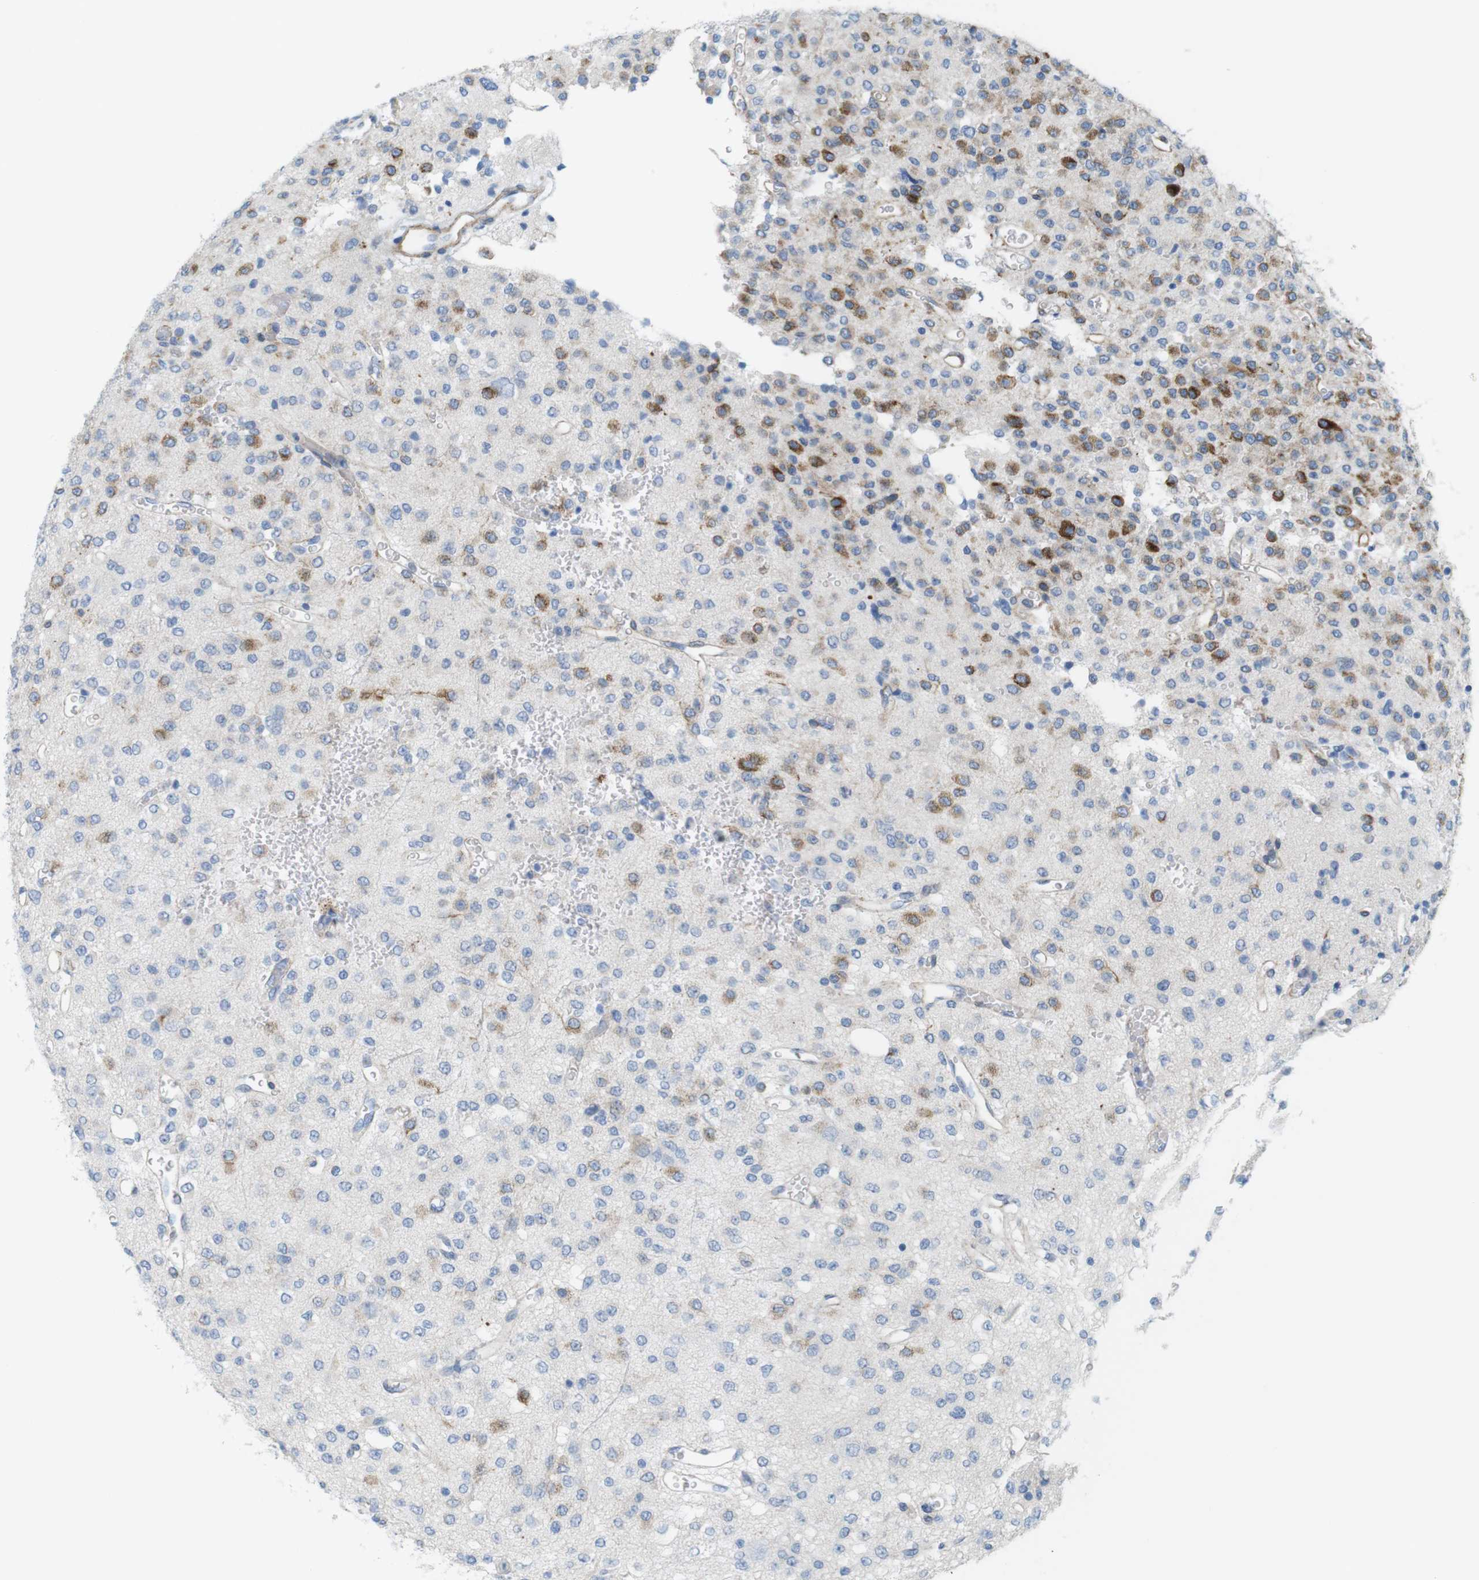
{"staining": {"intensity": "moderate", "quantity": "<25%", "location": "cytoplasmic/membranous"}, "tissue": "glioma", "cell_type": "Tumor cells", "image_type": "cancer", "snomed": [{"axis": "morphology", "description": "Glioma, malignant, Low grade"}, {"axis": "topography", "description": "Brain"}], "caption": "IHC photomicrograph of neoplastic tissue: human malignant low-grade glioma stained using immunohistochemistry shows low levels of moderate protein expression localized specifically in the cytoplasmic/membranous of tumor cells, appearing as a cytoplasmic/membranous brown color.", "gene": "MYH9", "patient": {"sex": "male", "age": 38}}